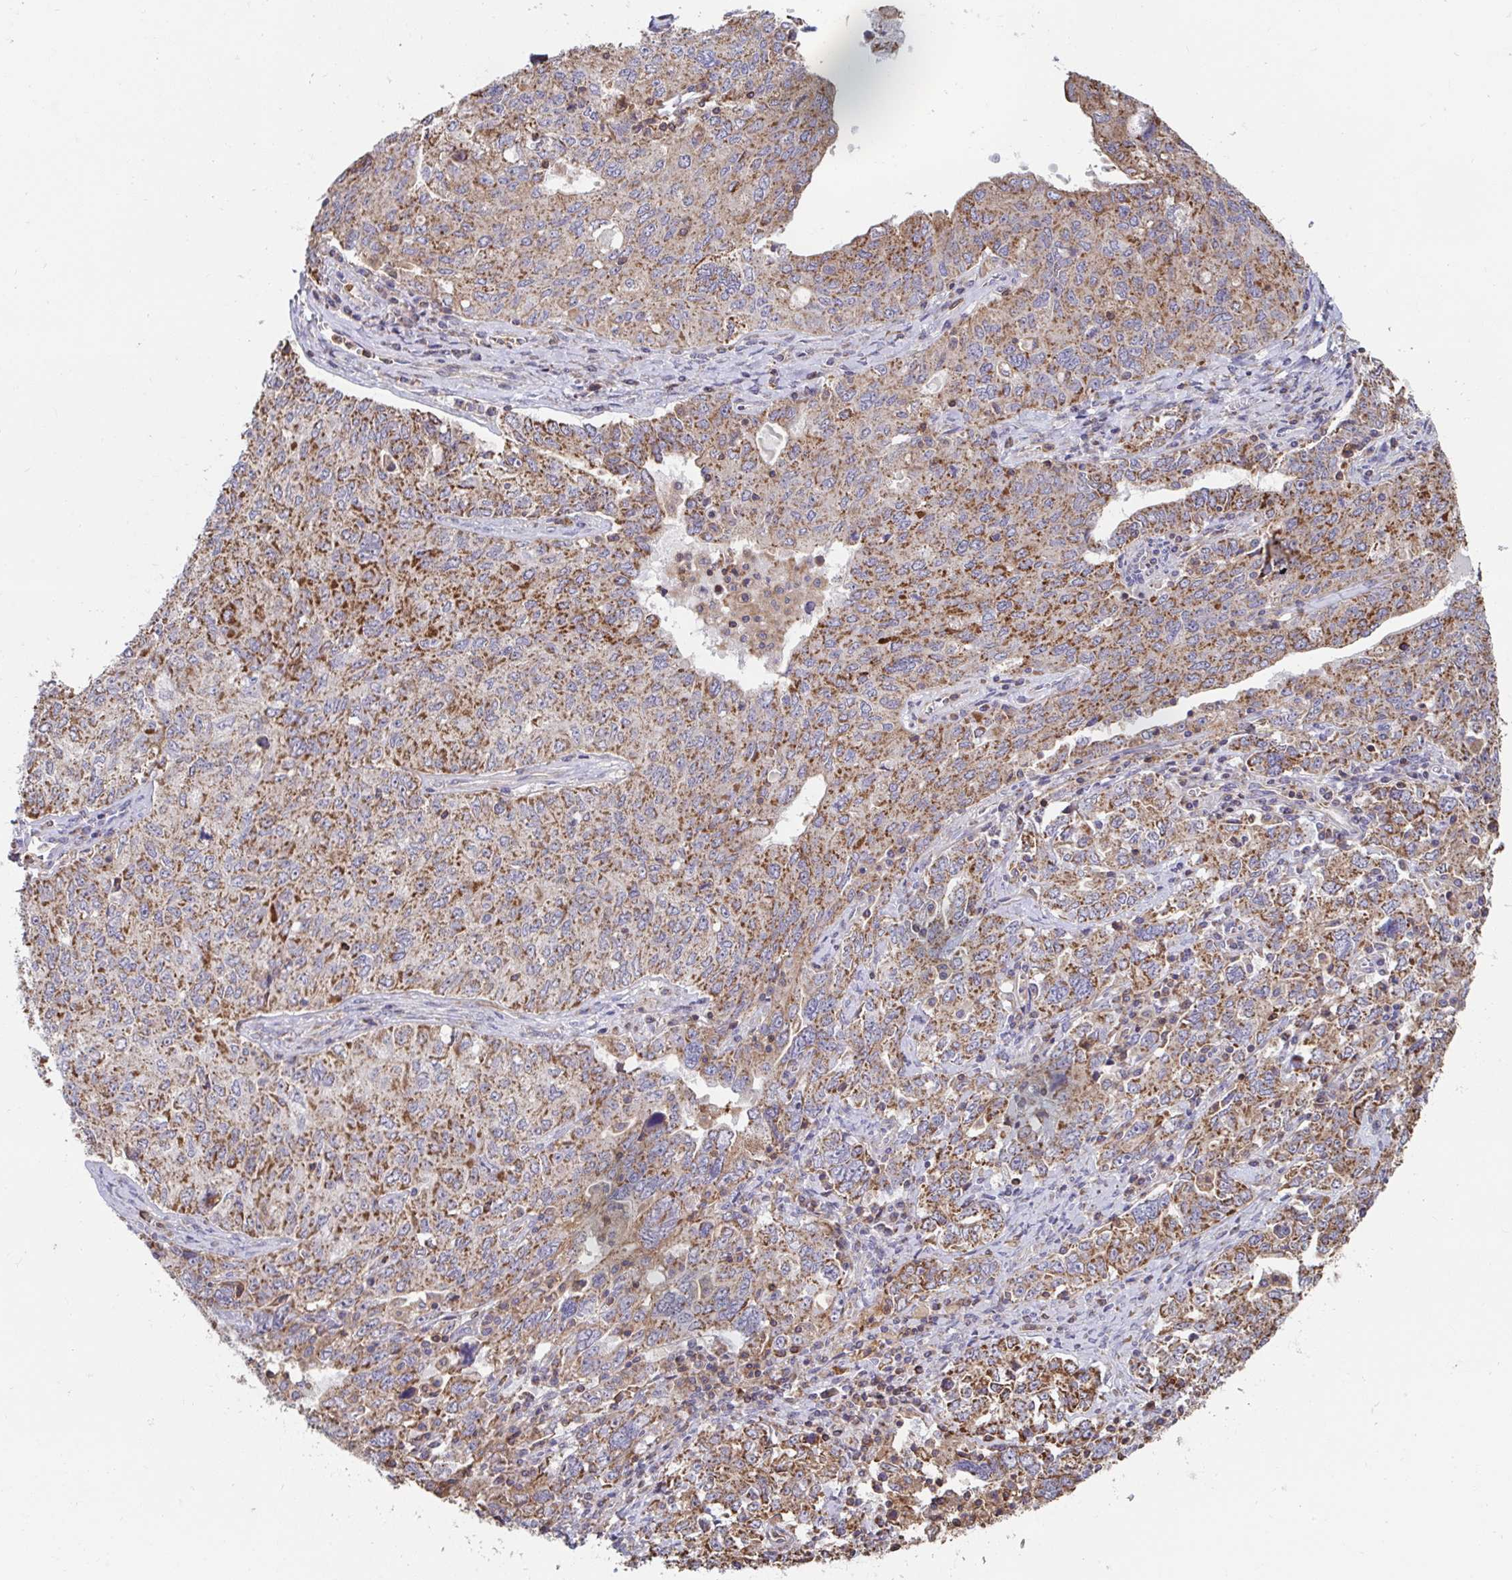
{"staining": {"intensity": "moderate", "quantity": ">75%", "location": "cytoplasmic/membranous"}, "tissue": "ovarian cancer", "cell_type": "Tumor cells", "image_type": "cancer", "snomed": [{"axis": "morphology", "description": "Carcinoma, endometroid"}, {"axis": "topography", "description": "Ovary"}], "caption": "Immunohistochemistry (DAB) staining of human ovarian cancer (endometroid carcinoma) shows moderate cytoplasmic/membranous protein positivity in about >75% of tumor cells.", "gene": "DZANK1", "patient": {"sex": "female", "age": 62}}